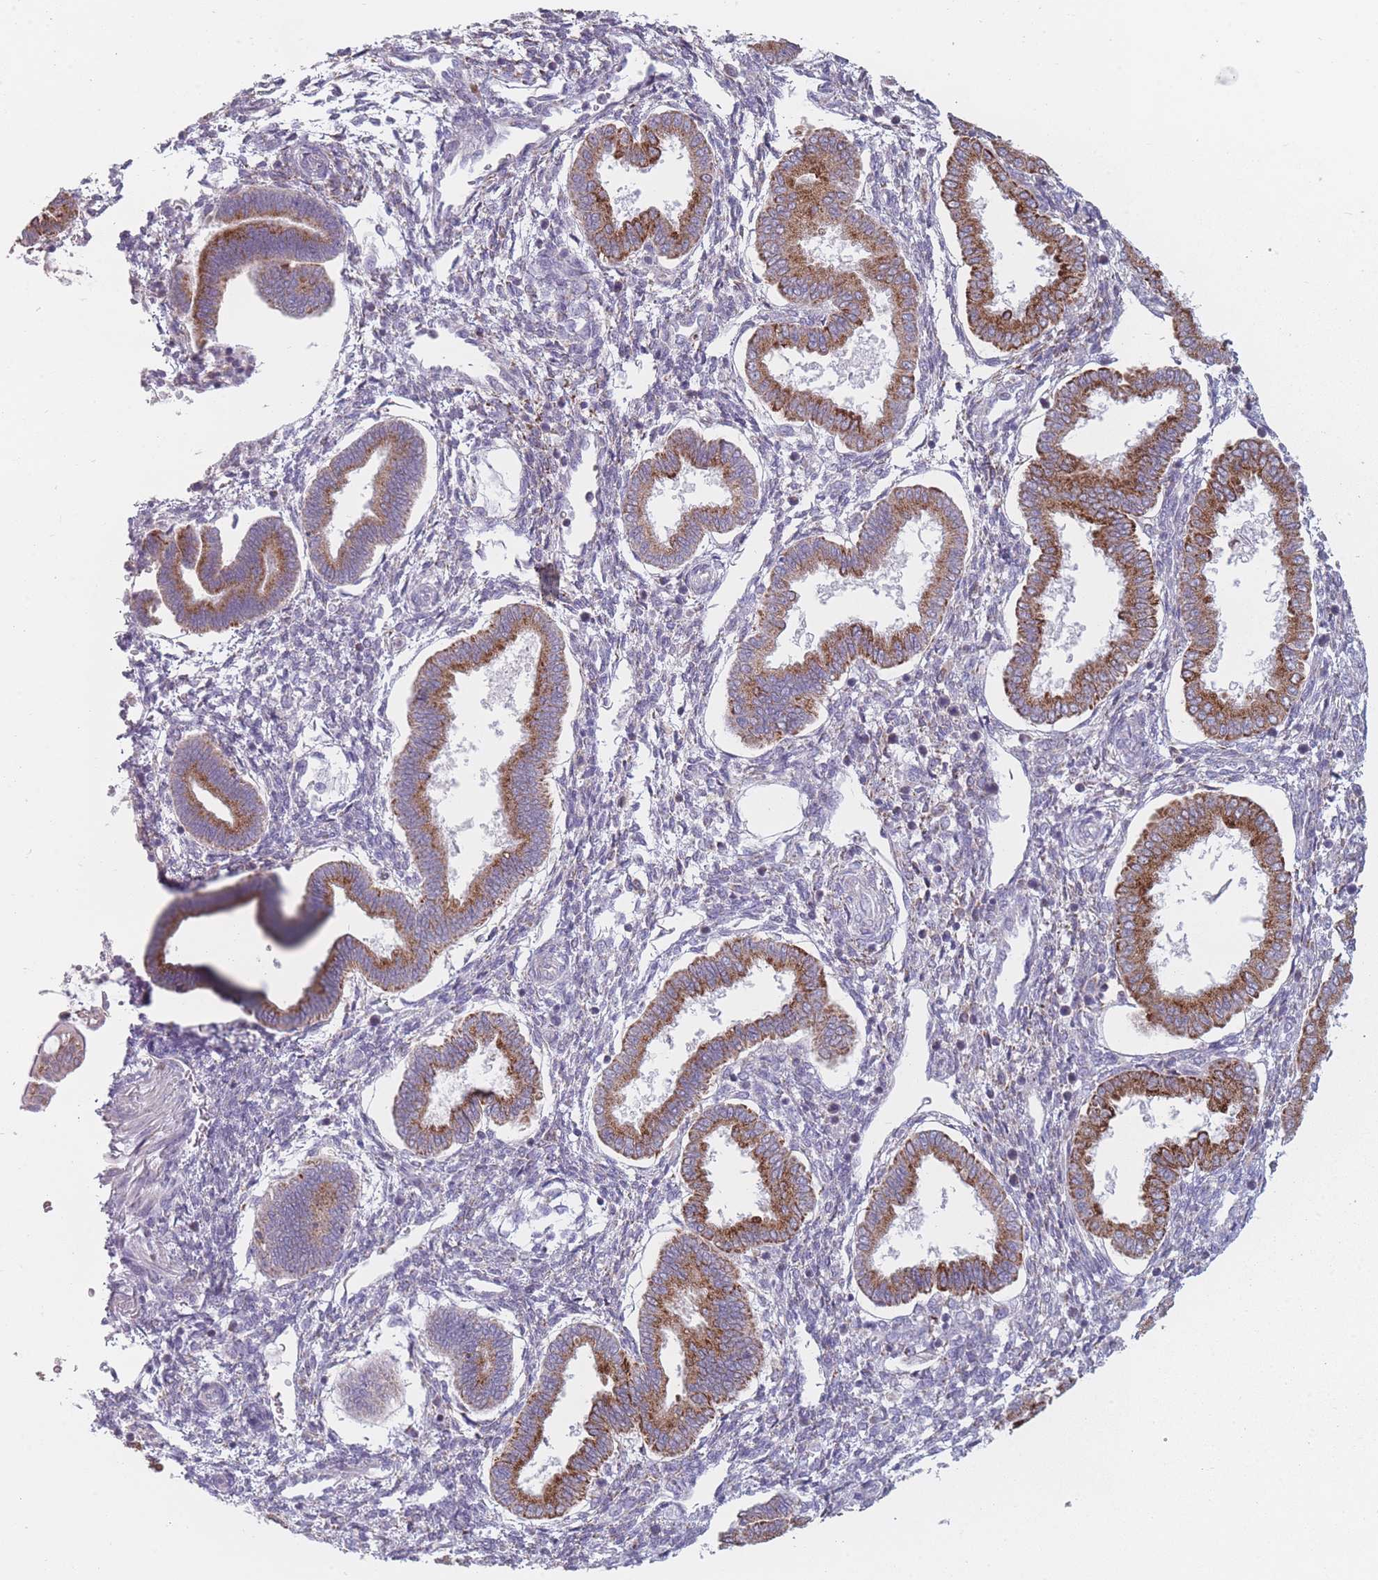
{"staining": {"intensity": "negative", "quantity": "none", "location": "none"}, "tissue": "endometrium", "cell_type": "Cells in endometrial stroma", "image_type": "normal", "snomed": [{"axis": "morphology", "description": "Normal tissue, NOS"}, {"axis": "topography", "description": "Endometrium"}], "caption": "High magnification brightfield microscopy of benign endometrium stained with DAB (brown) and counterstained with hematoxylin (blue): cells in endometrial stroma show no significant staining.", "gene": "PEX11B", "patient": {"sex": "female", "age": 24}}